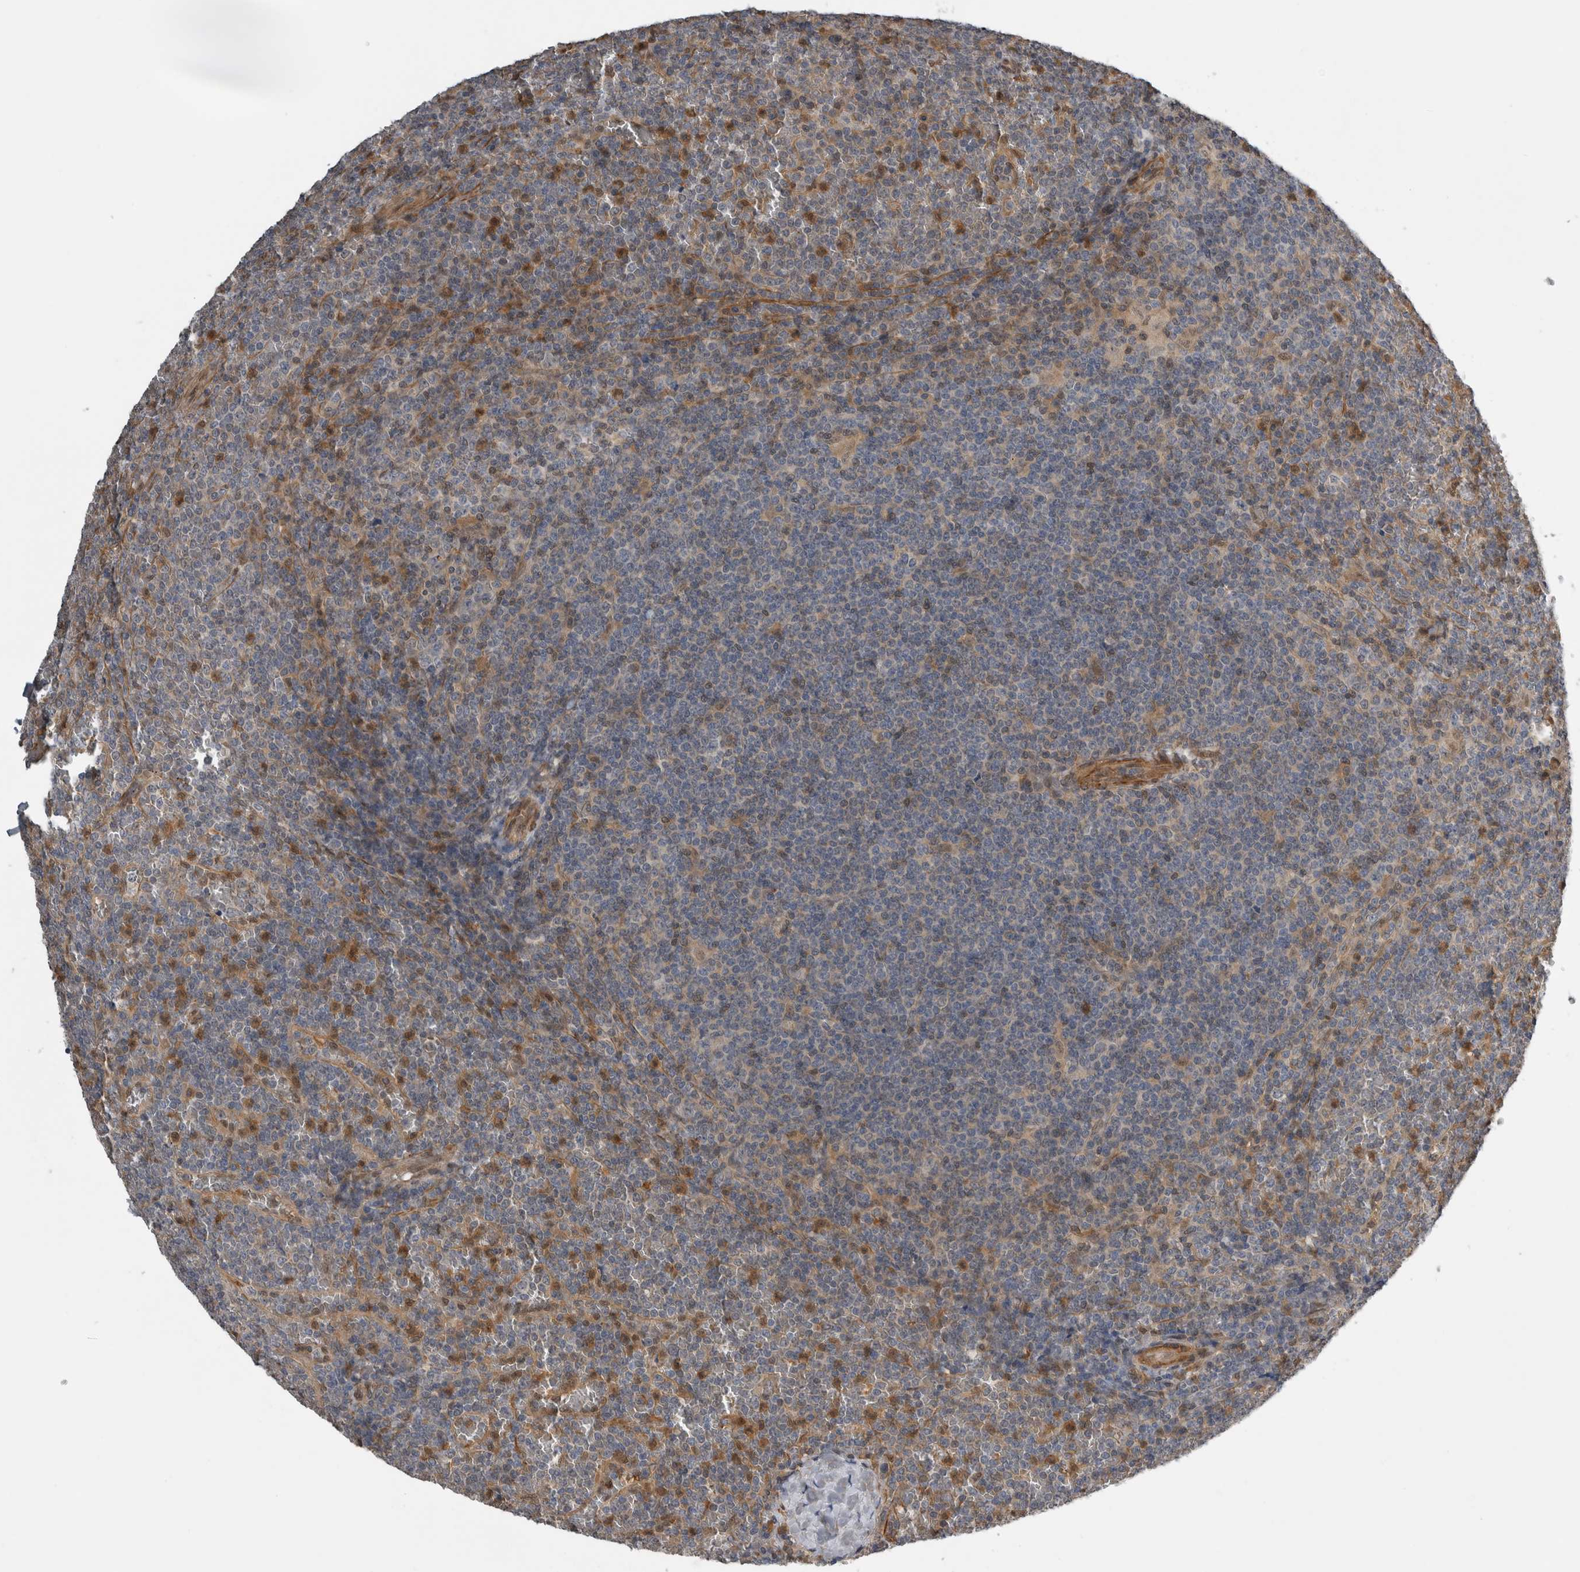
{"staining": {"intensity": "negative", "quantity": "none", "location": "none"}, "tissue": "lymphoma", "cell_type": "Tumor cells", "image_type": "cancer", "snomed": [{"axis": "morphology", "description": "Malignant lymphoma, non-Hodgkin's type, Low grade"}, {"axis": "topography", "description": "Spleen"}], "caption": "Lymphoma was stained to show a protein in brown. There is no significant expression in tumor cells. (Stains: DAB (3,3'-diaminobenzidine) immunohistochemistry (IHC) with hematoxylin counter stain, Microscopy: brightfield microscopy at high magnification).", "gene": "NAPRT", "patient": {"sex": "female", "age": 19}}